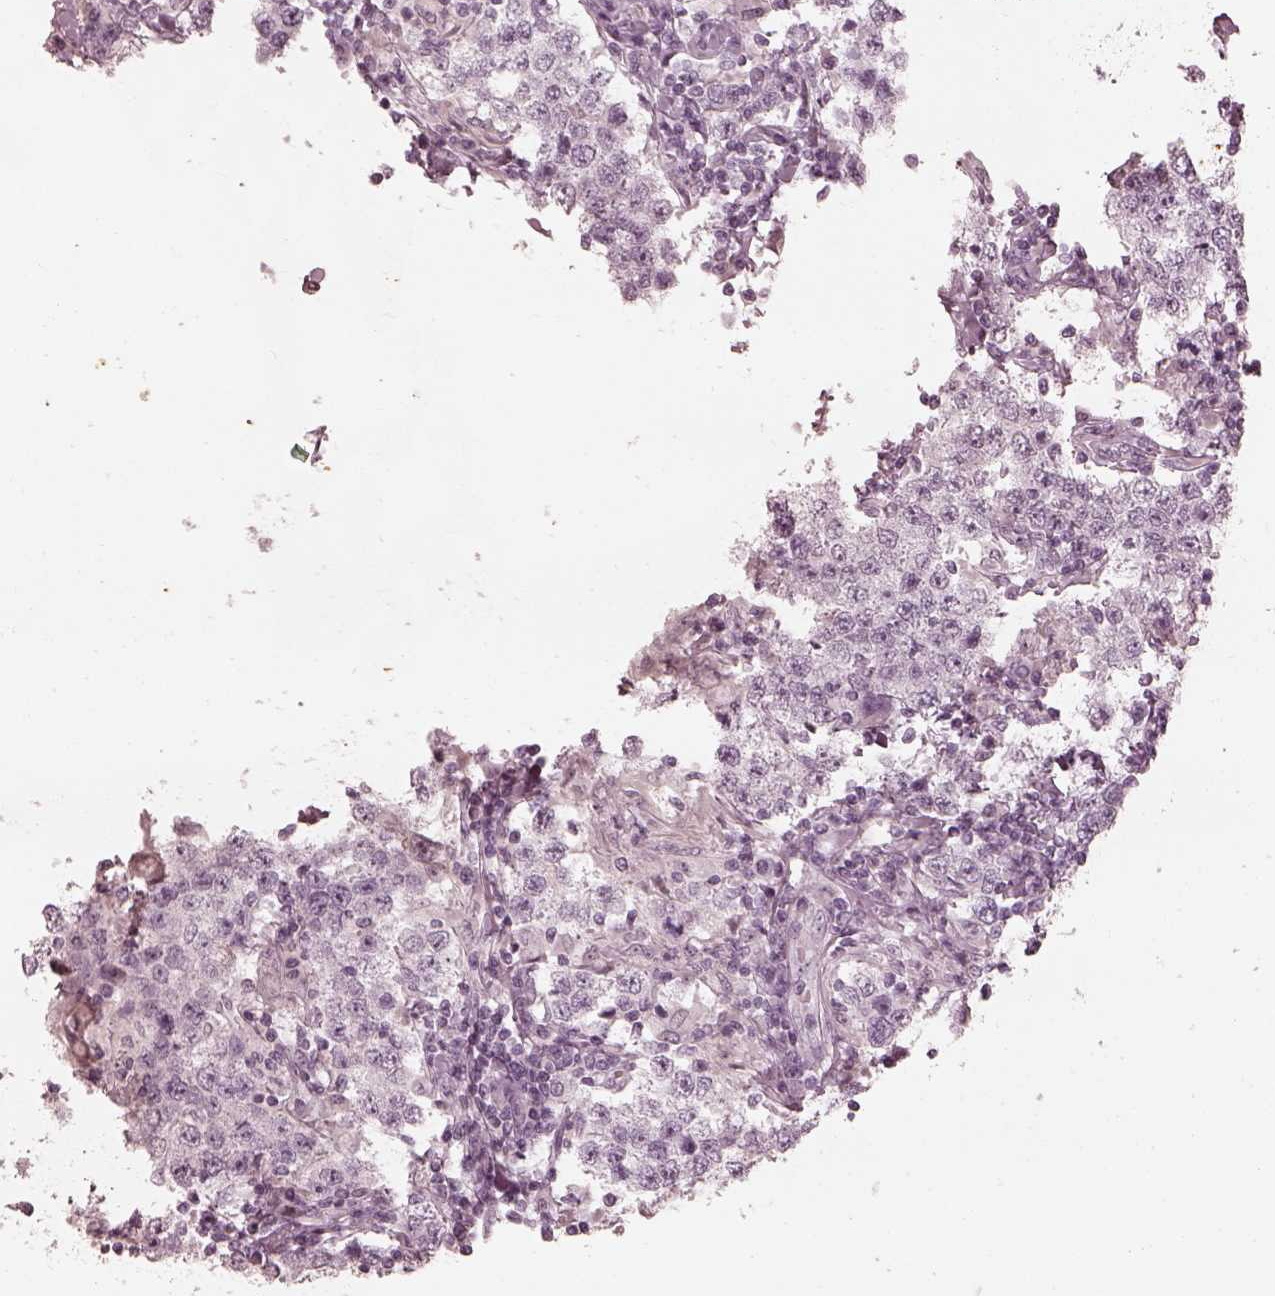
{"staining": {"intensity": "negative", "quantity": "none", "location": "none"}, "tissue": "testis cancer", "cell_type": "Tumor cells", "image_type": "cancer", "snomed": [{"axis": "morphology", "description": "Seminoma, NOS"}, {"axis": "morphology", "description": "Carcinoma, Embryonal, NOS"}, {"axis": "topography", "description": "Testis"}], "caption": "DAB (3,3'-diaminobenzidine) immunohistochemical staining of testis seminoma shows no significant expression in tumor cells.", "gene": "ADRB3", "patient": {"sex": "male", "age": 41}}